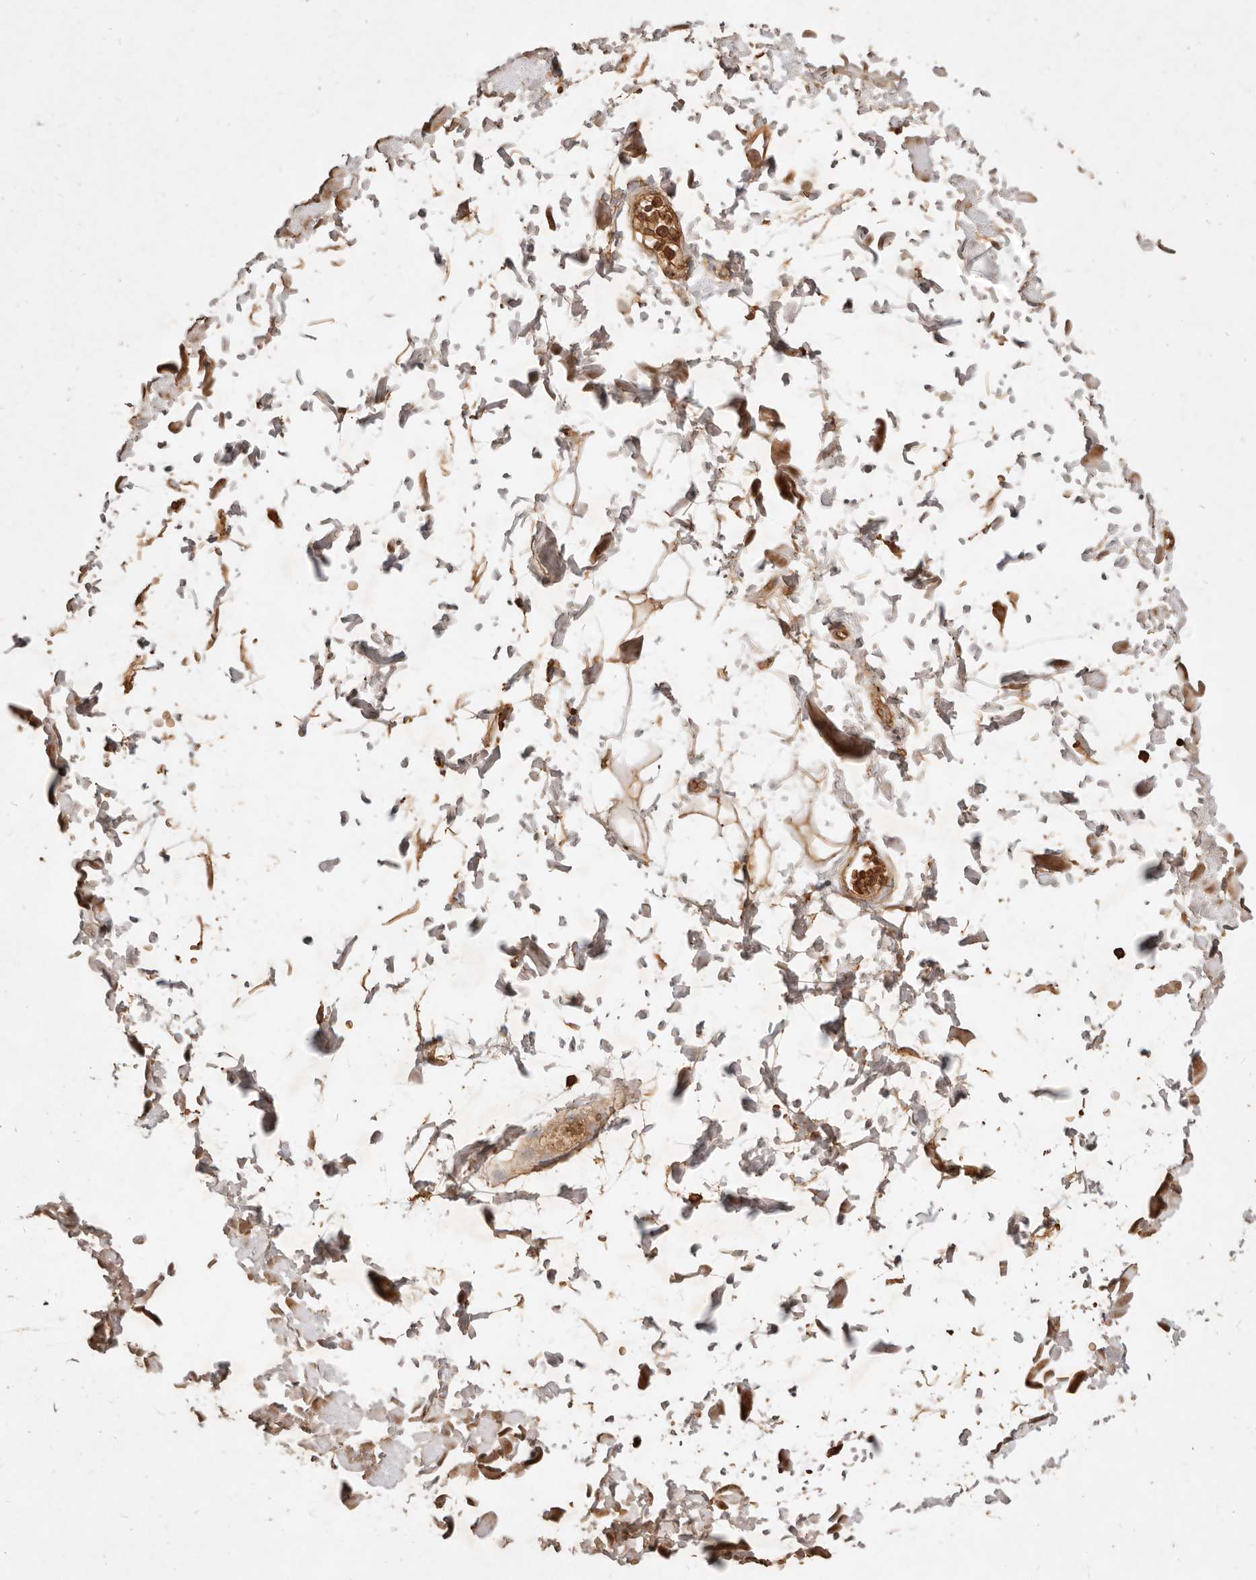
{"staining": {"intensity": "moderate", "quantity": ">75%", "location": "cytoplasmic/membranous"}, "tissue": "adipose tissue", "cell_type": "Adipocytes", "image_type": "normal", "snomed": [{"axis": "morphology", "description": "Normal tissue, NOS"}, {"axis": "topography", "description": "Soft tissue"}], "caption": "Adipose tissue was stained to show a protein in brown. There is medium levels of moderate cytoplasmic/membranous staining in about >75% of adipocytes.", "gene": "FAM180B", "patient": {"sex": "male", "age": 72}}